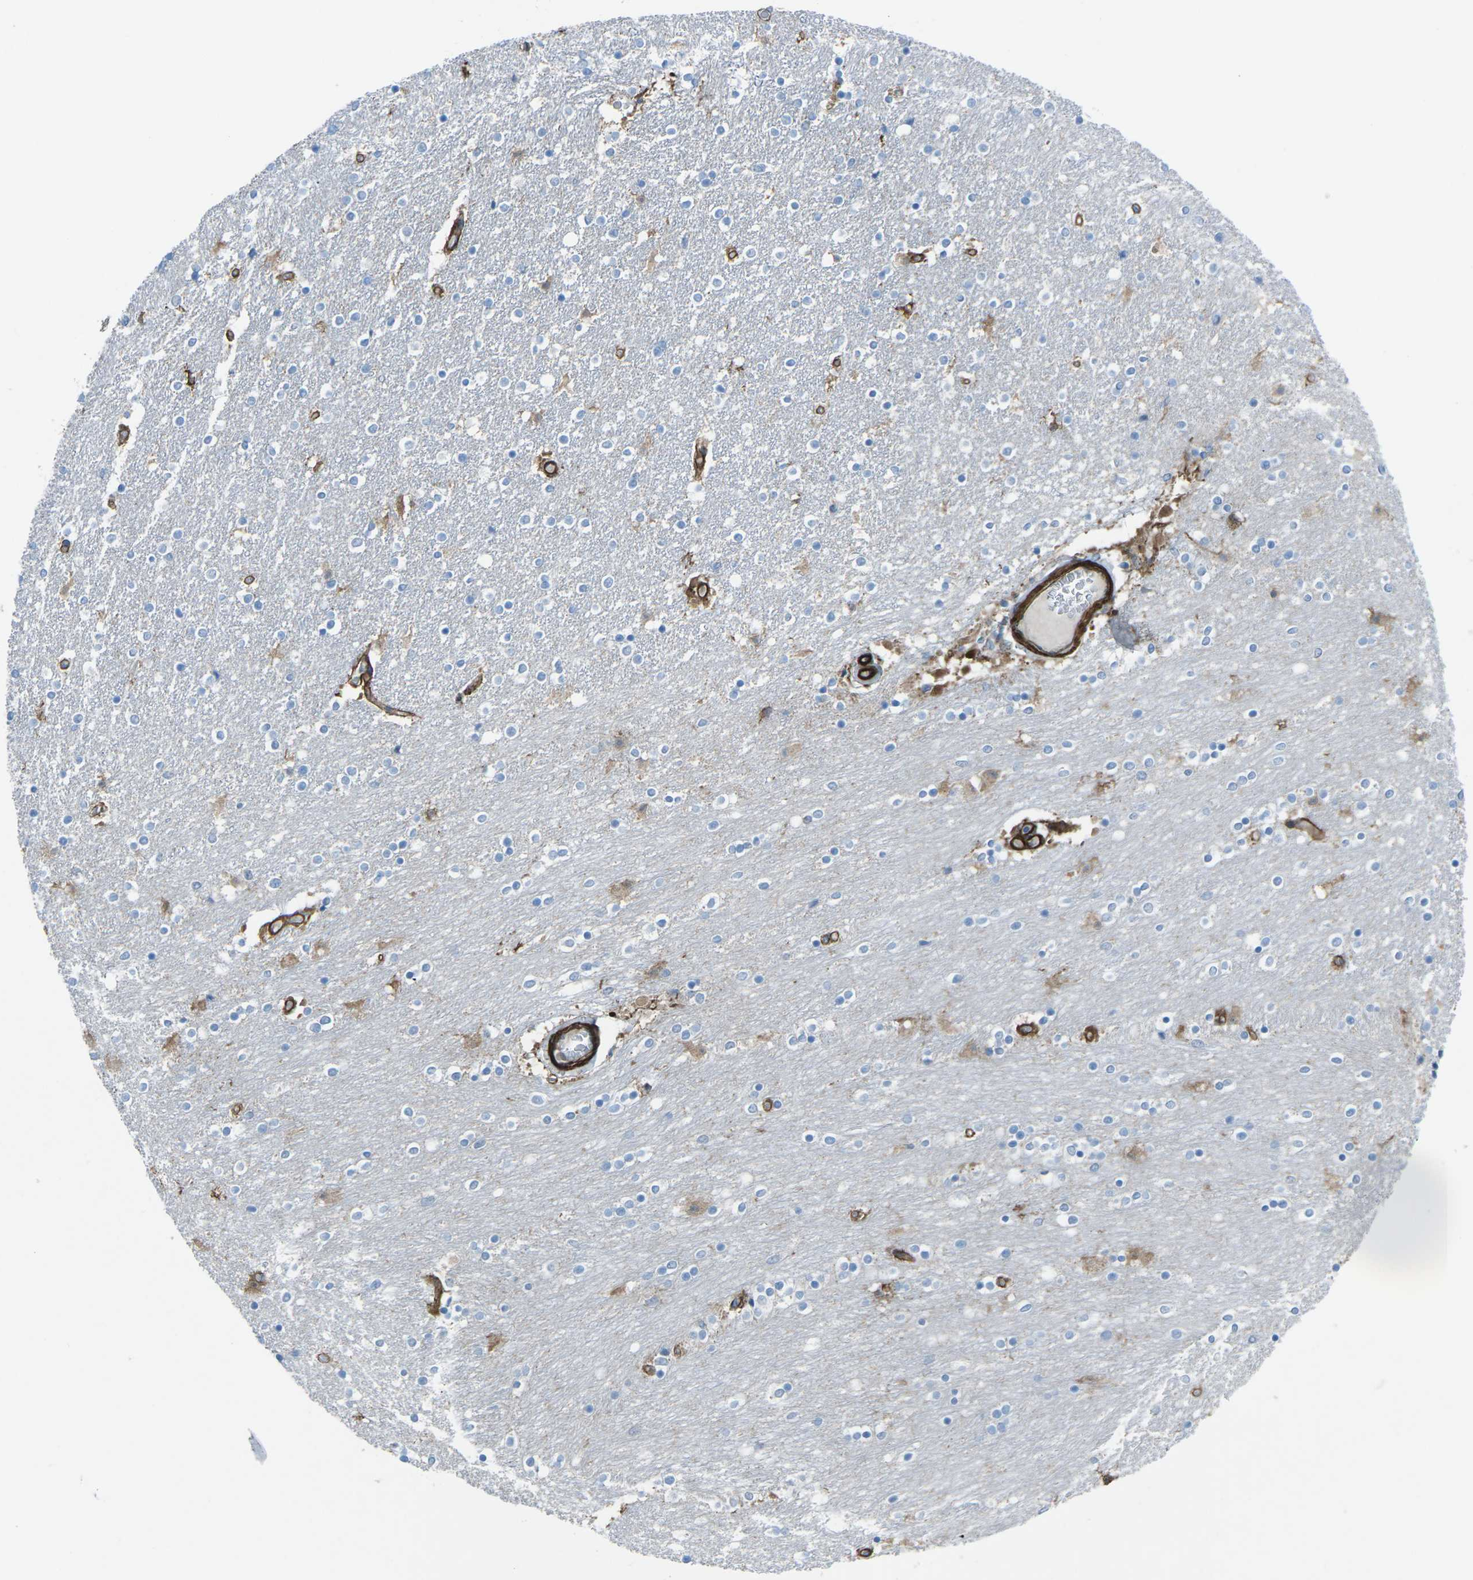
{"staining": {"intensity": "negative", "quantity": "none", "location": "none"}, "tissue": "caudate", "cell_type": "Glial cells", "image_type": "normal", "snomed": [{"axis": "morphology", "description": "Normal tissue, NOS"}, {"axis": "topography", "description": "Lateral ventricle wall"}], "caption": "Immunohistochemistry (IHC) of normal caudate shows no staining in glial cells. Brightfield microscopy of immunohistochemistry stained with DAB (brown) and hematoxylin (blue), captured at high magnification.", "gene": "UTRN", "patient": {"sex": "female", "age": 54}}